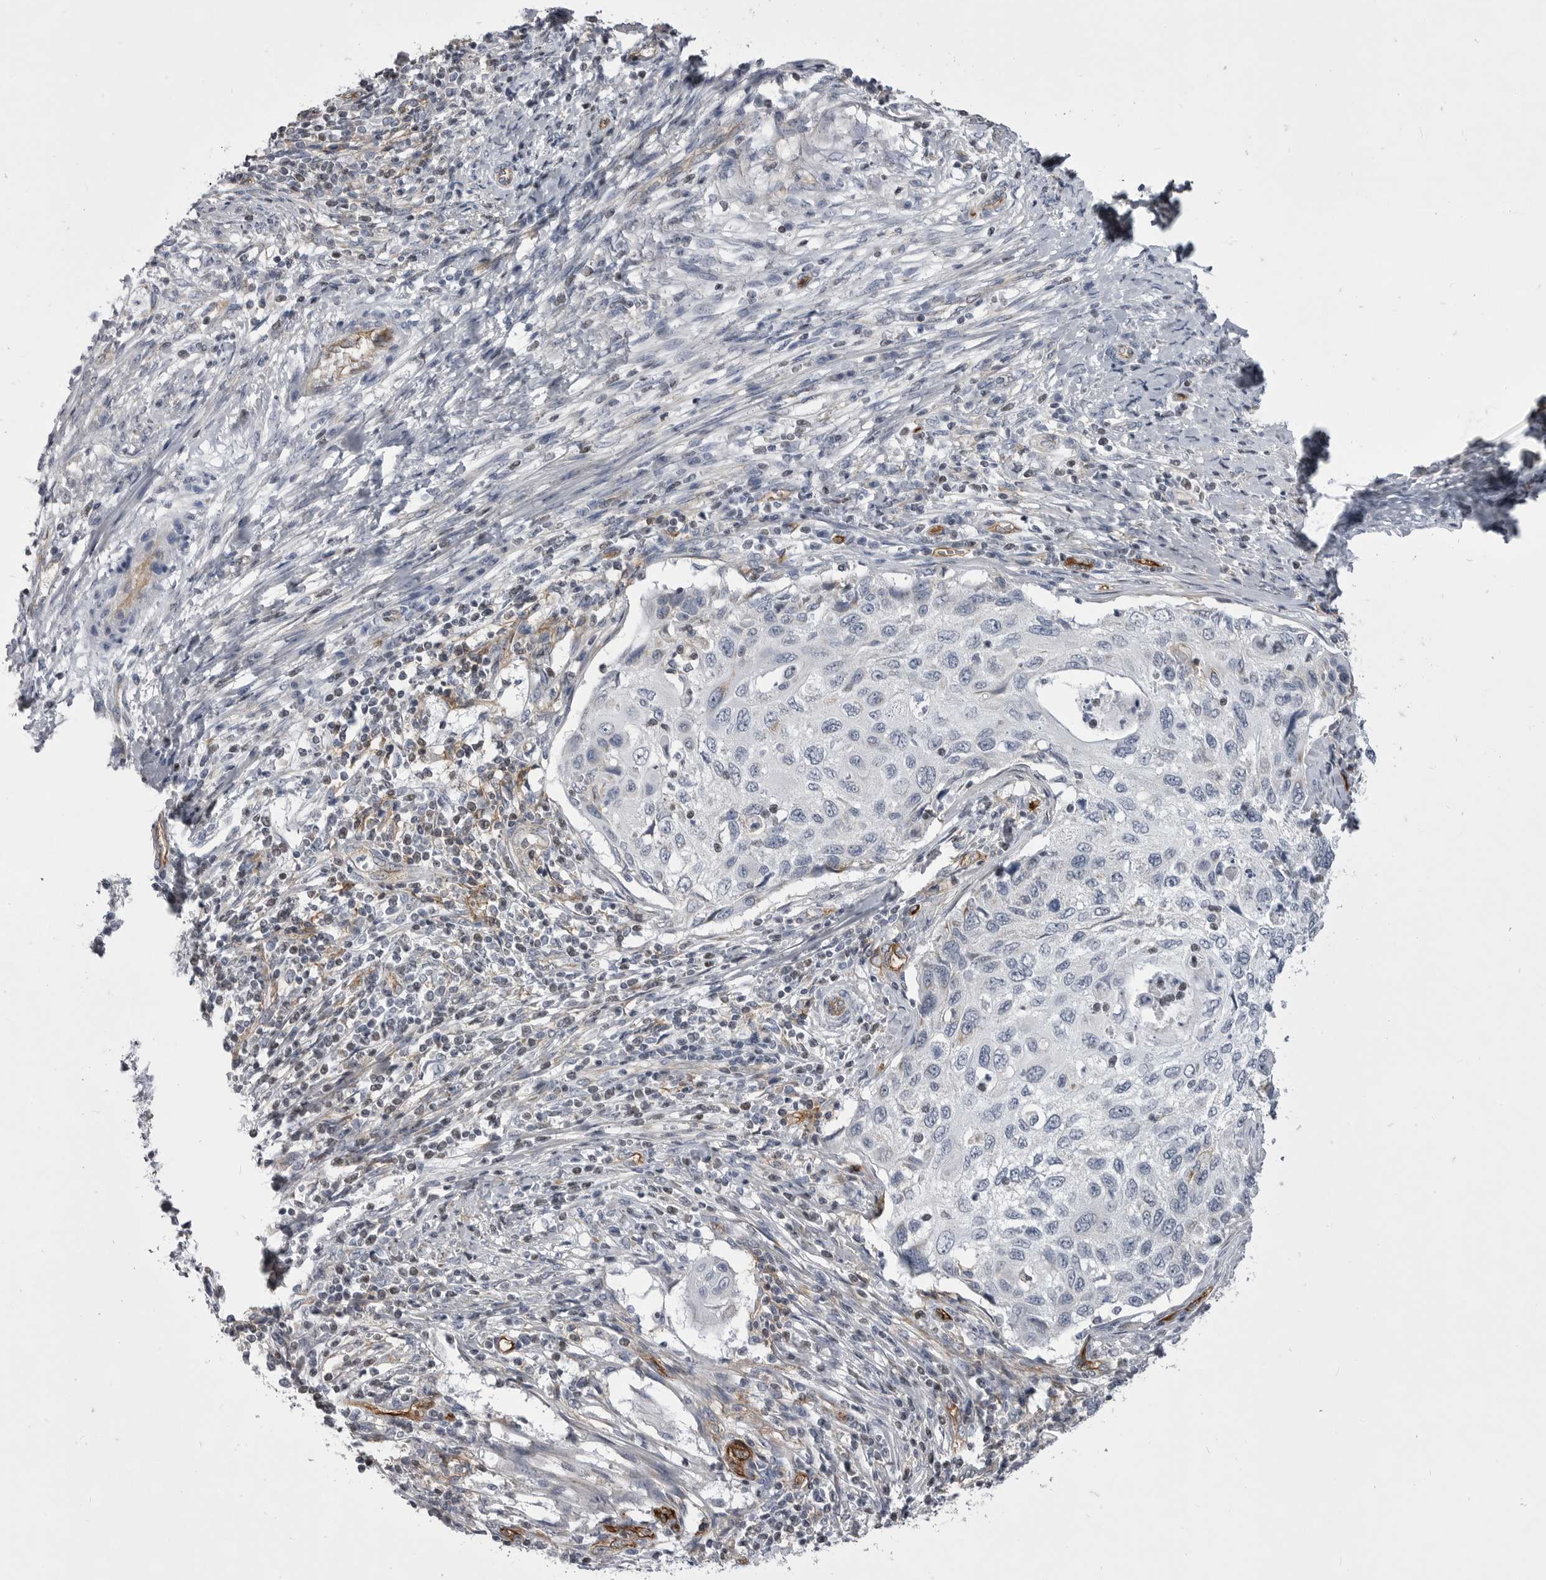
{"staining": {"intensity": "negative", "quantity": "none", "location": "none"}, "tissue": "cervical cancer", "cell_type": "Tumor cells", "image_type": "cancer", "snomed": [{"axis": "morphology", "description": "Squamous cell carcinoma, NOS"}, {"axis": "topography", "description": "Cervix"}], "caption": "Immunohistochemistry (IHC) of human cervical squamous cell carcinoma displays no expression in tumor cells. (Immunohistochemistry, brightfield microscopy, high magnification).", "gene": "OPLAH", "patient": {"sex": "female", "age": 70}}